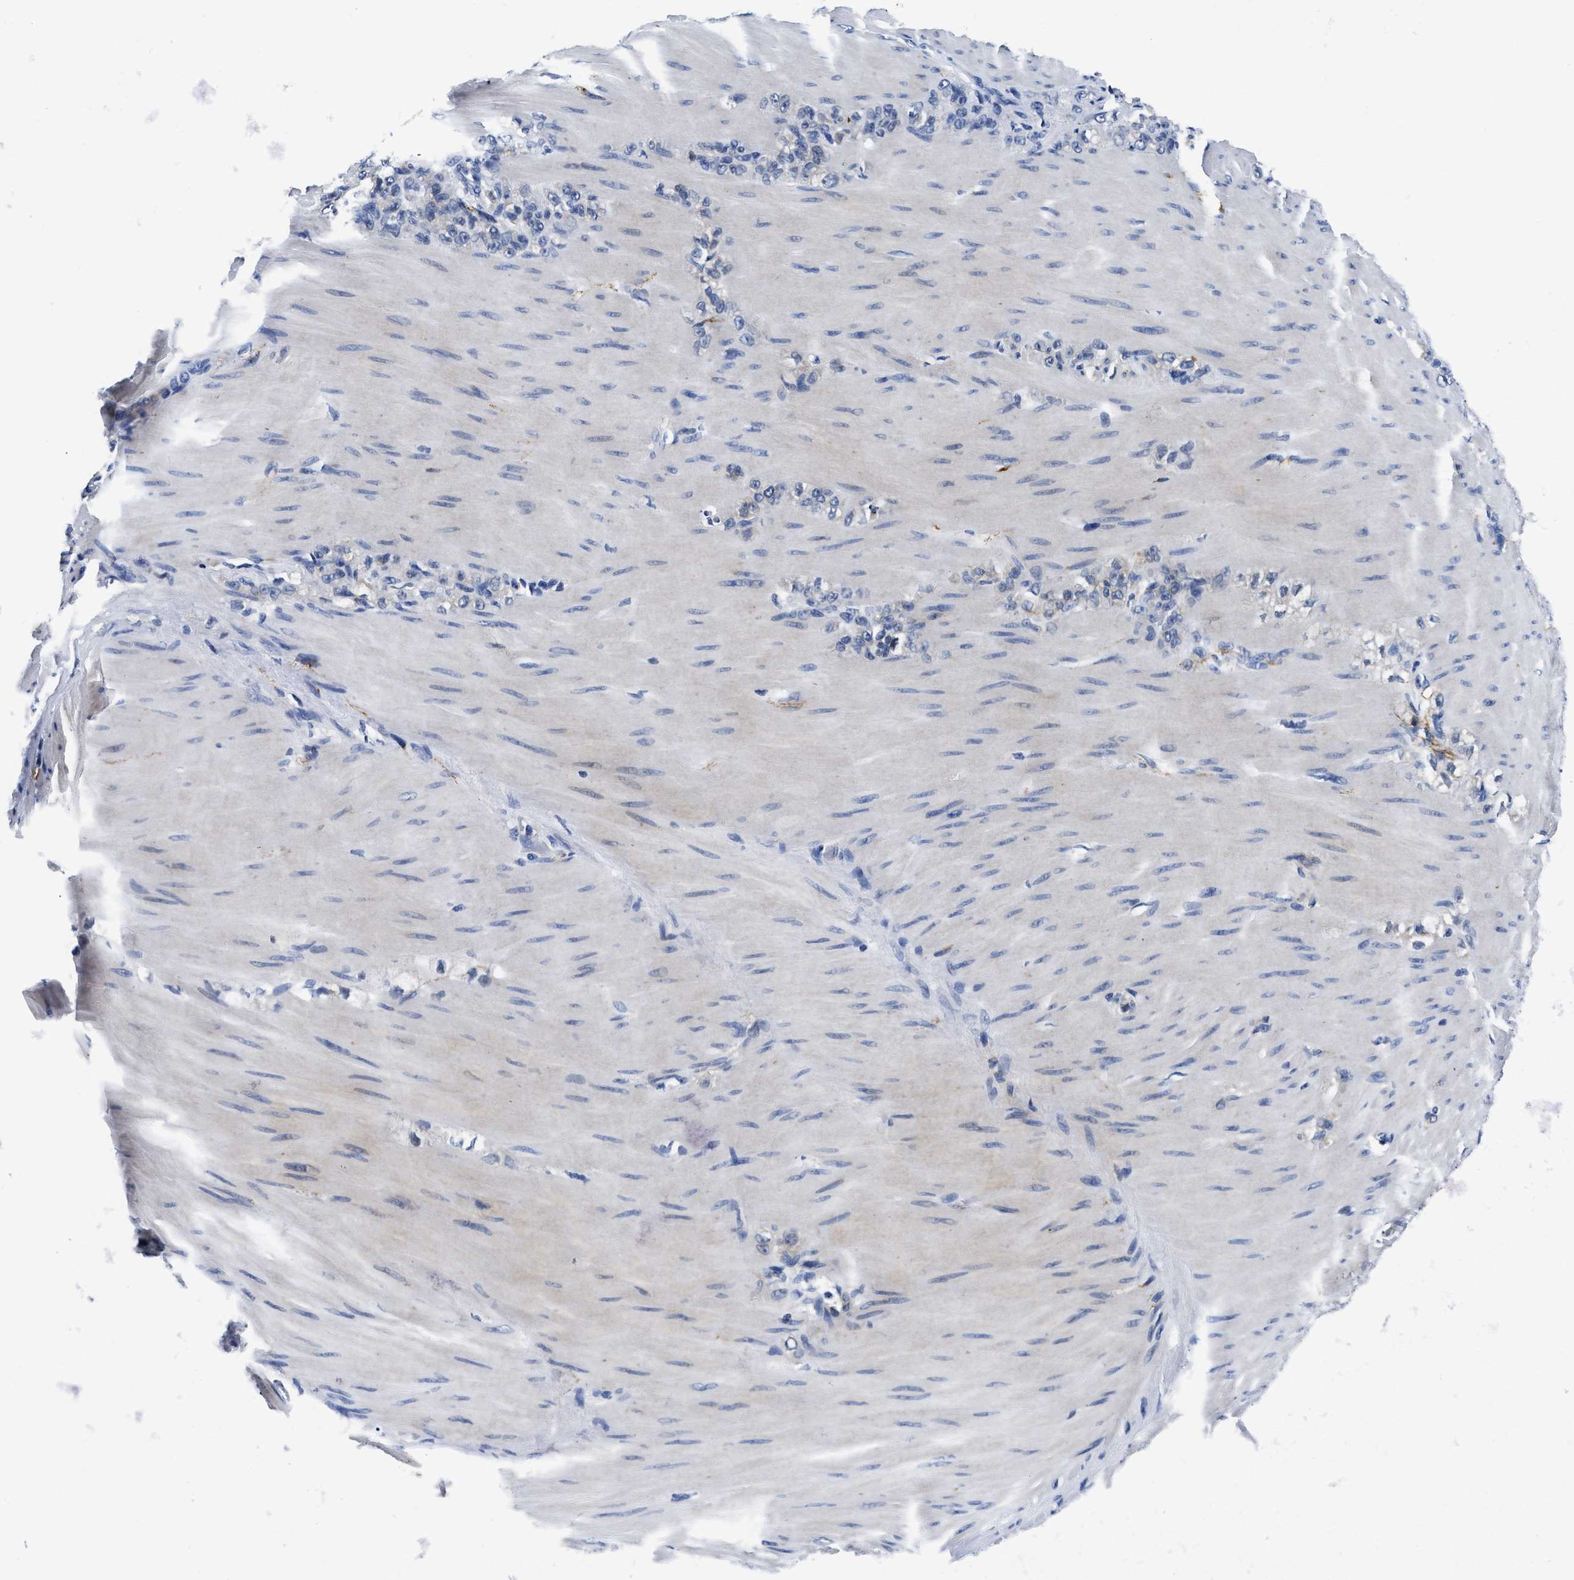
{"staining": {"intensity": "negative", "quantity": "none", "location": "none"}, "tissue": "stomach cancer", "cell_type": "Tumor cells", "image_type": "cancer", "snomed": [{"axis": "morphology", "description": "Normal tissue, NOS"}, {"axis": "morphology", "description": "Adenocarcinoma, NOS"}, {"axis": "topography", "description": "Stomach"}], "caption": "Tumor cells show no significant protein positivity in stomach cancer (adenocarcinoma).", "gene": "SLC35F1", "patient": {"sex": "male", "age": 82}}